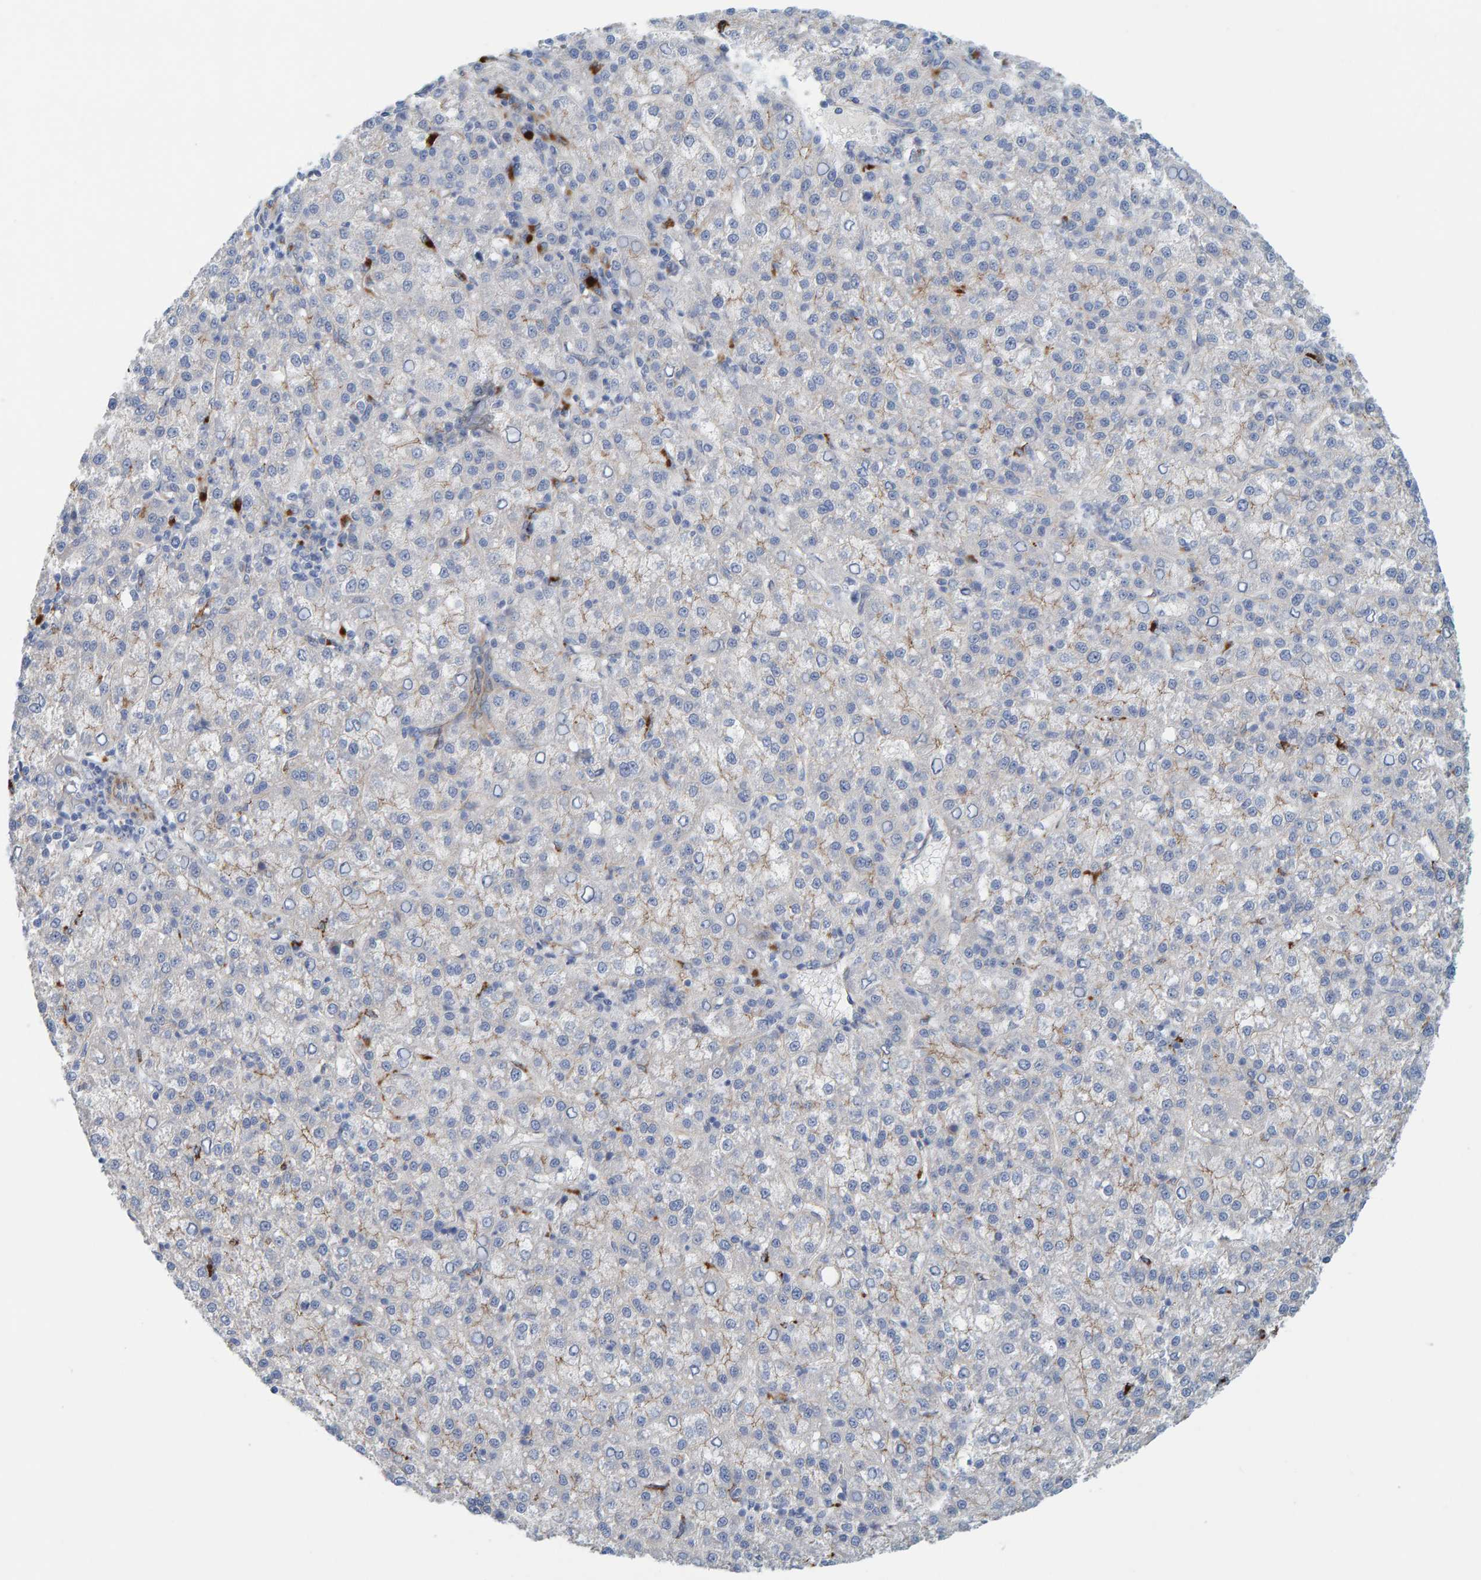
{"staining": {"intensity": "negative", "quantity": "none", "location": "none"}, "tissue": "liver cancer", "cell_type": "Tumor cells", "image_type": "cancer", "snomed": [{"axis": "morphology", "description": "Carcinoma, Hepatocellular, NOS"}, {"axis": "topography", "description": "Liver"}], "caption": "Immunohistochemistry histopathology image of neoplastic tissue: liver hepatocellular carcinoma stained with DAB reveals no significant protein positivity in tumor cells.", "gene": "KRBA2", "patient": {"sex": "female", "age": 58}}